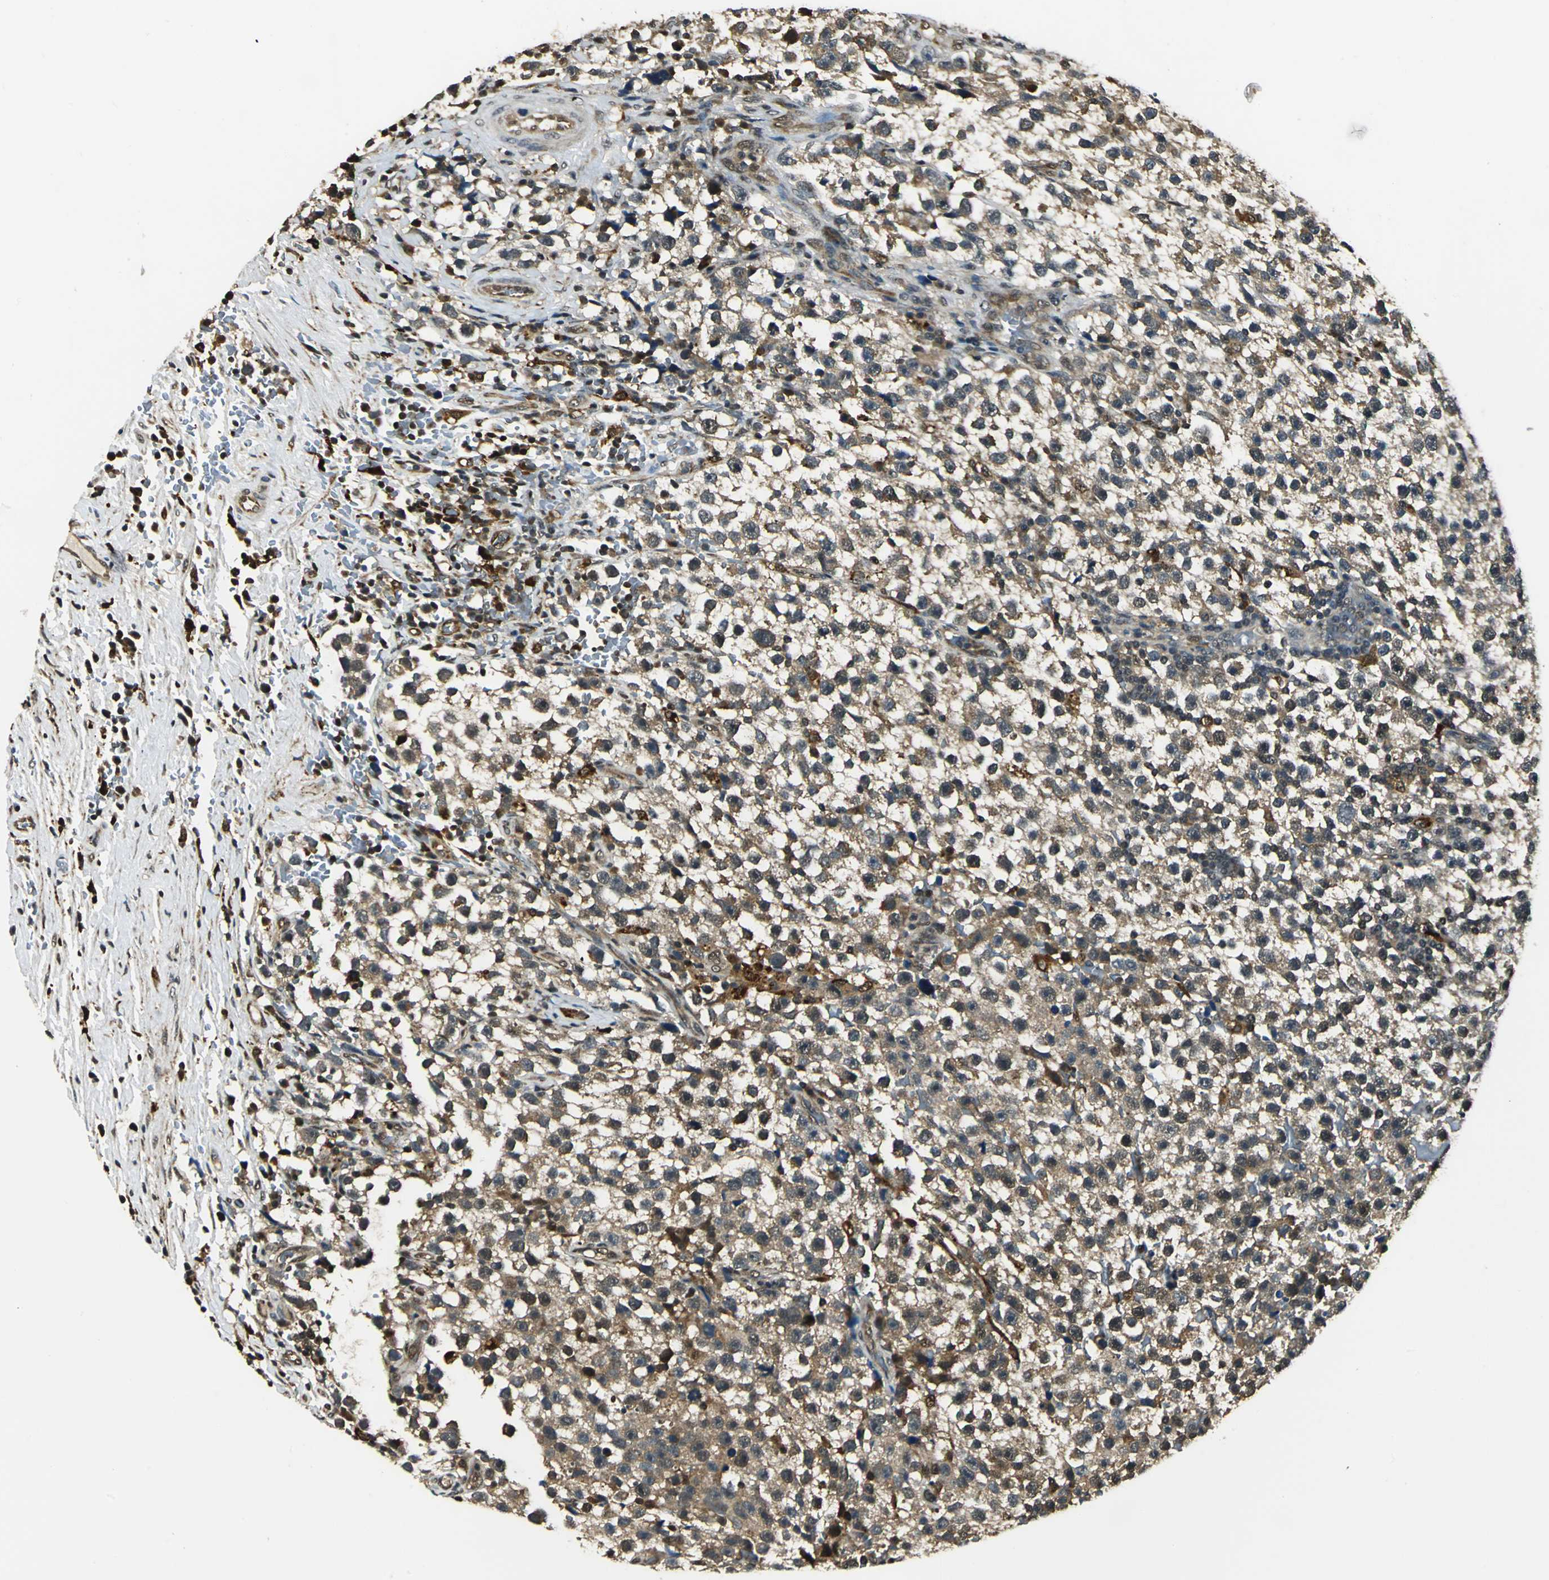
{"staining": {"intensity": "weak", "quantity": ">75%", "location": "cytoplasmic/membranous,nuclear"}, "tissue": "testis cancer", "cell_type": "Tumor cells", "image_type": "cancer", "snomed": [{"axis": "morphology", "description": "Seminoma, NOS"}, {"axis": "topography", "description": "Testis"}], "caption": "Testis cancer tissue exhibits weak cytoplasmic/membranous and nuclear positivity in about >75% of tumor cells, visualized by immunohistochemistry. (DAB IHC, brown staining for protein, blue staining for nuclei).", "gene": "PPP1R13L", "patient": {"sex": "male", "age": 33}}